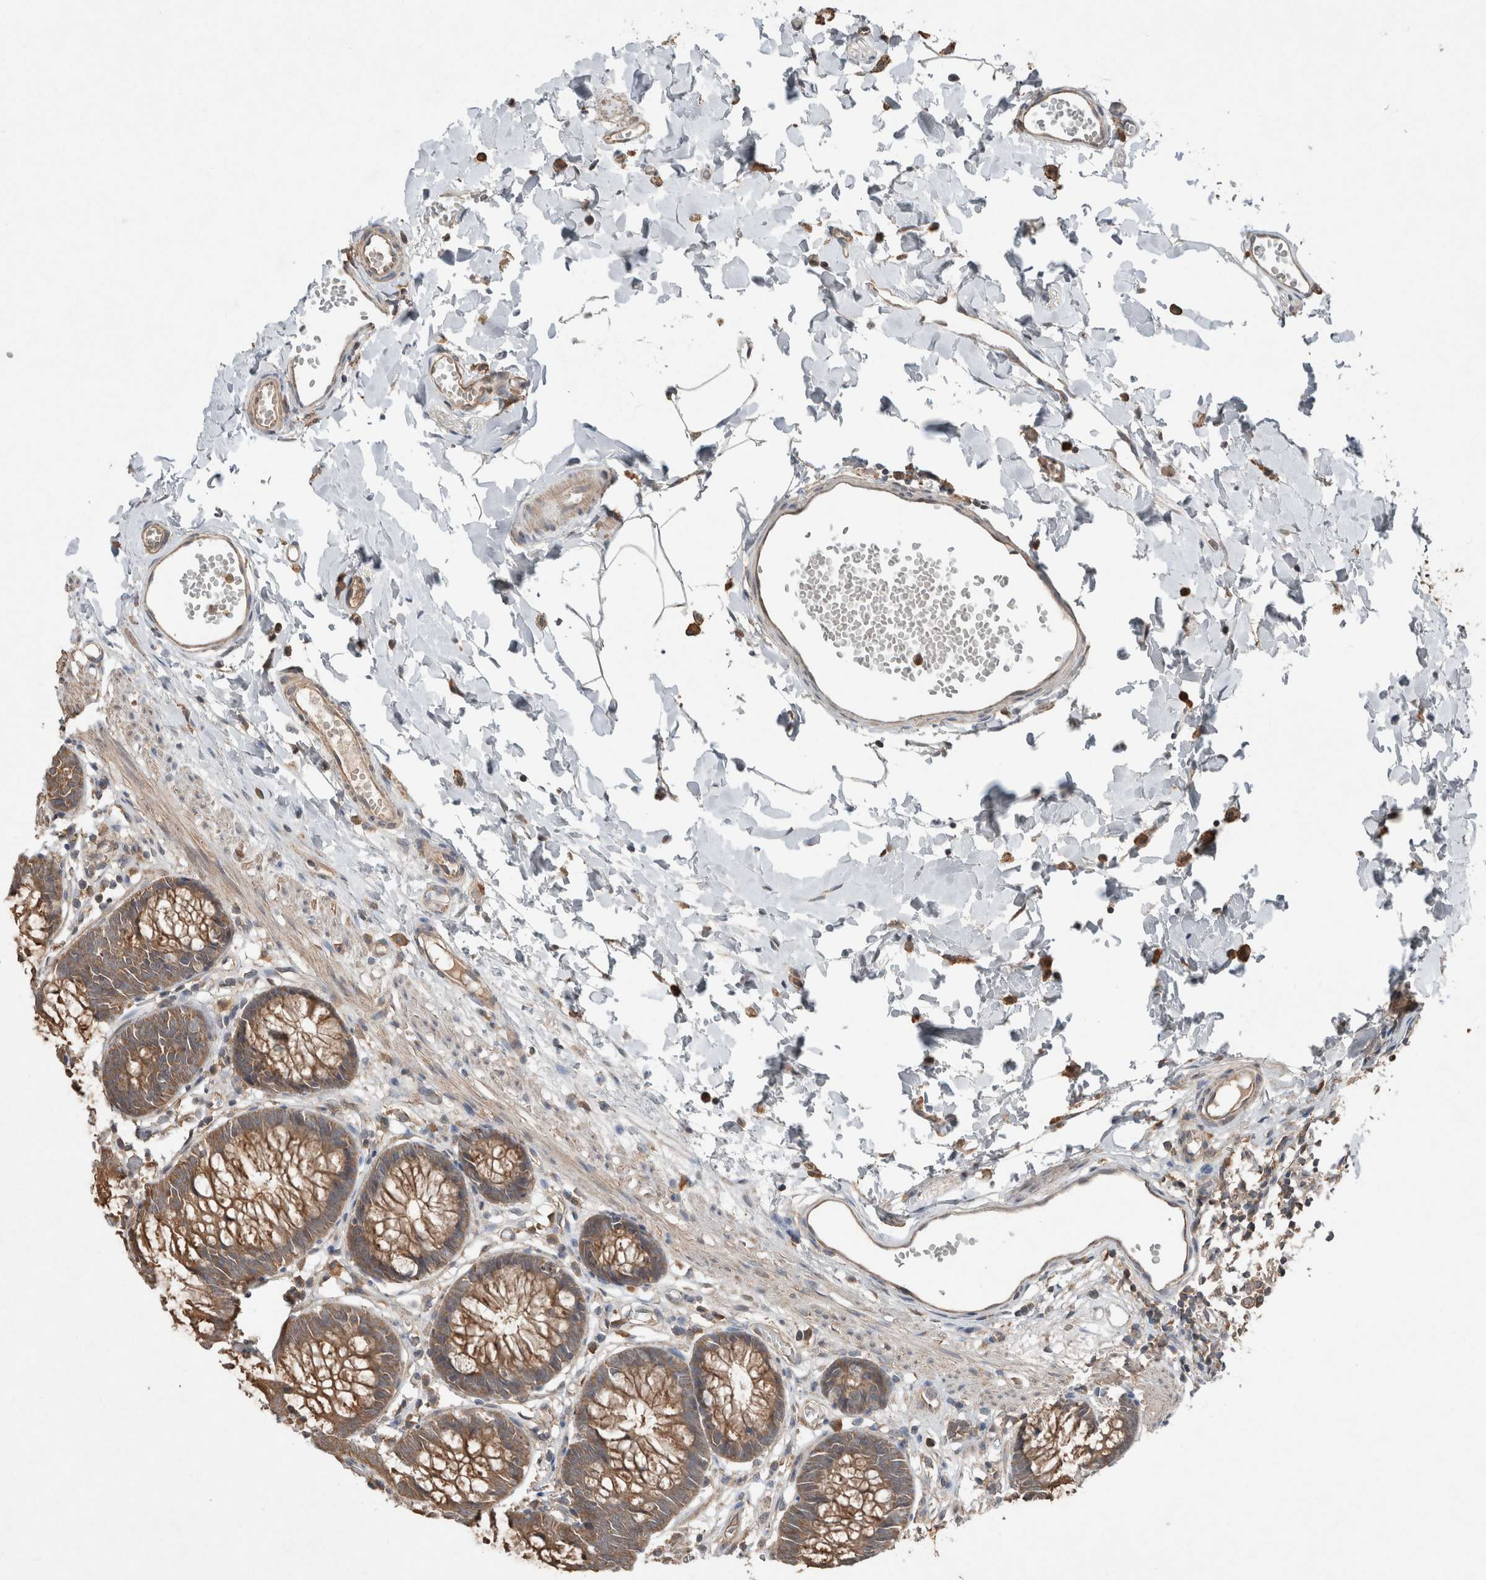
{"staining": {"intensity": "moderate", "quantity": ">75%", "location": "cytoplasmic/membranous"}, "tissue": "colon", "cell_type": "Endothelial cells", "image_type": "normal", "snomed": [{"axis": "morphology", "description": "Normal tissue, NOS"}, {"axis": "topography", "description": "Colon"}], "caption": "Normal colon shows moderate cytoplasmic/membranous staining in approximately >75% of endothelial cells, visualized by immunohistochemistry. (Brightfield microscopy of DAB IHC at high magnification).", "gene": "KLK14", "patient": {"sex": "male", "age": 14}}